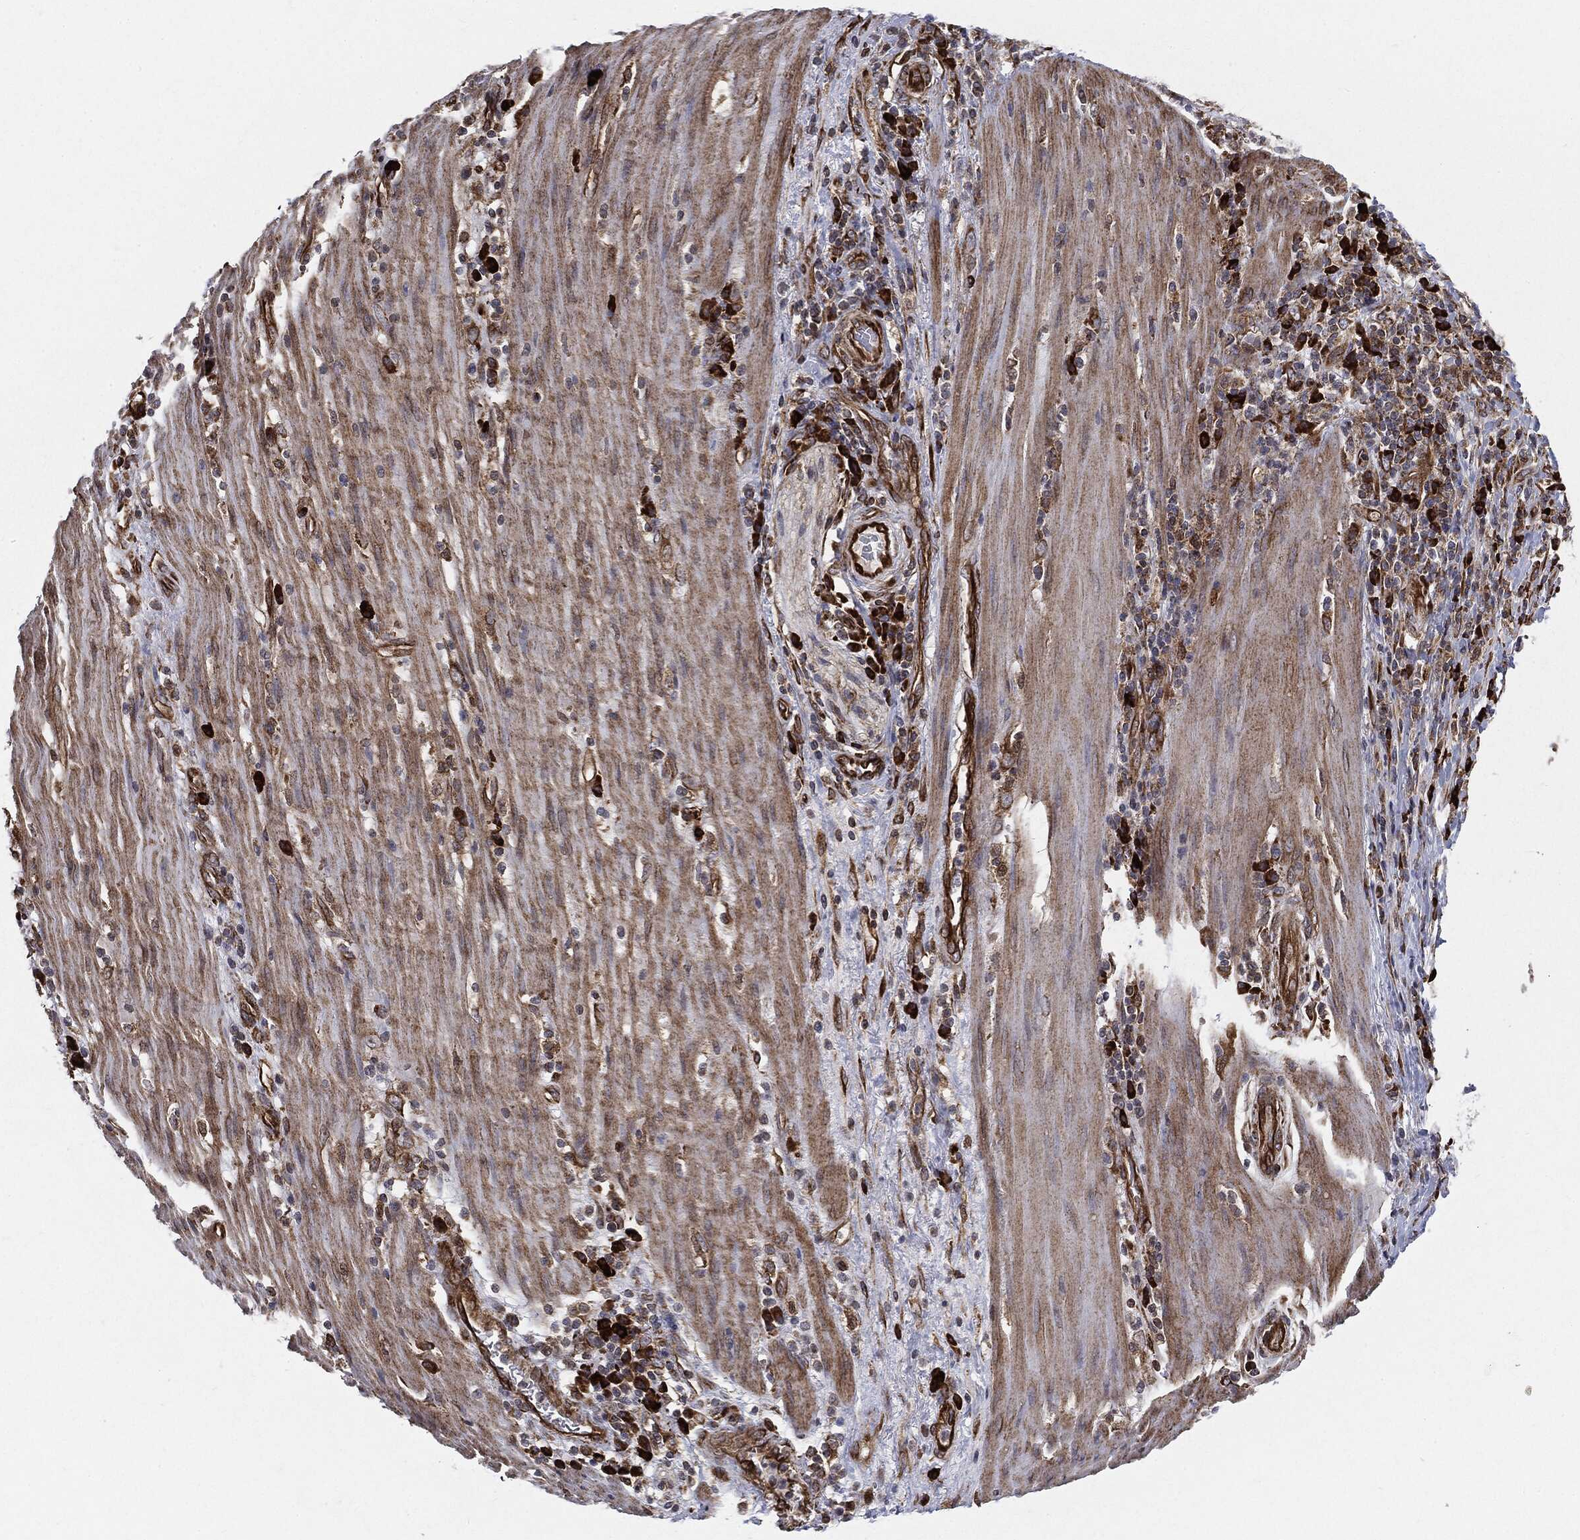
{"staining": {"intensity": "strong", "quantity": ">75%", "location": "cytoplasmic/membranous"}, "tissue": "stomach cancer", "cell_type": "Tumor cells", "image_type": "cancer", "snomed": [{"axis": "morphology", "description": "Adenocarcinoma, NOS"}, {"axis": "topography", "description": "Stomach"}], "caption": "Adenocarcinoma (stomach) tissue shows strong cytoplasmic/membranous positivity in about >75% of tumor cells", "gene": "CYLD", "patient": {"sex": "male", "age": 54}}